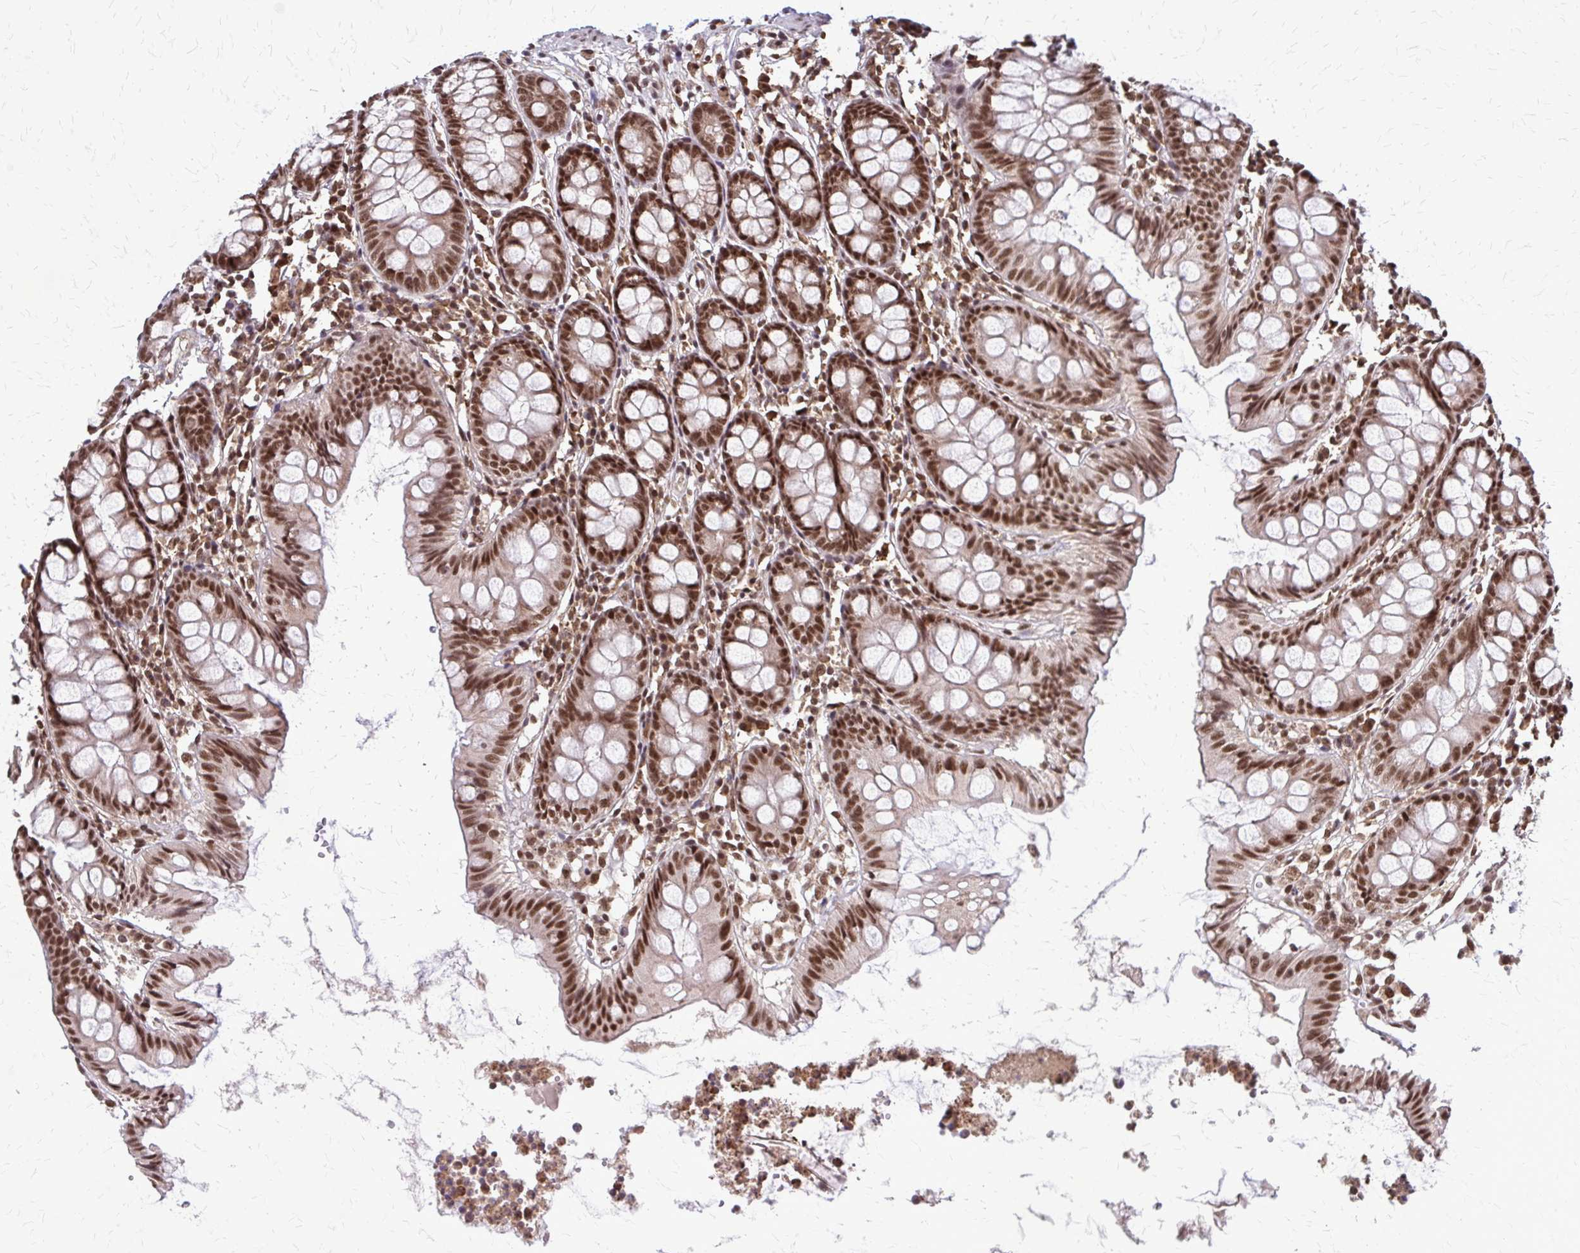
{"staining": {"intensity": "moderate", "quantity": ">75%", "location": "nuclear"}, "tissue": "colon", "cell_type": "Endothelial cells", "image_type": "normal", "snomed": [{"axis": "morphology", "description": "Normal tissue, NOS"}, {"axis": "topography", "description": "Colon"}], "caption": "Immunohistochemistry of benign human colon reveals medium levels of moderate nuclear staining in about >75% of endothelial cells.", "gene": "HDAC3", "patient": {"sex": "female", "age": 84}}